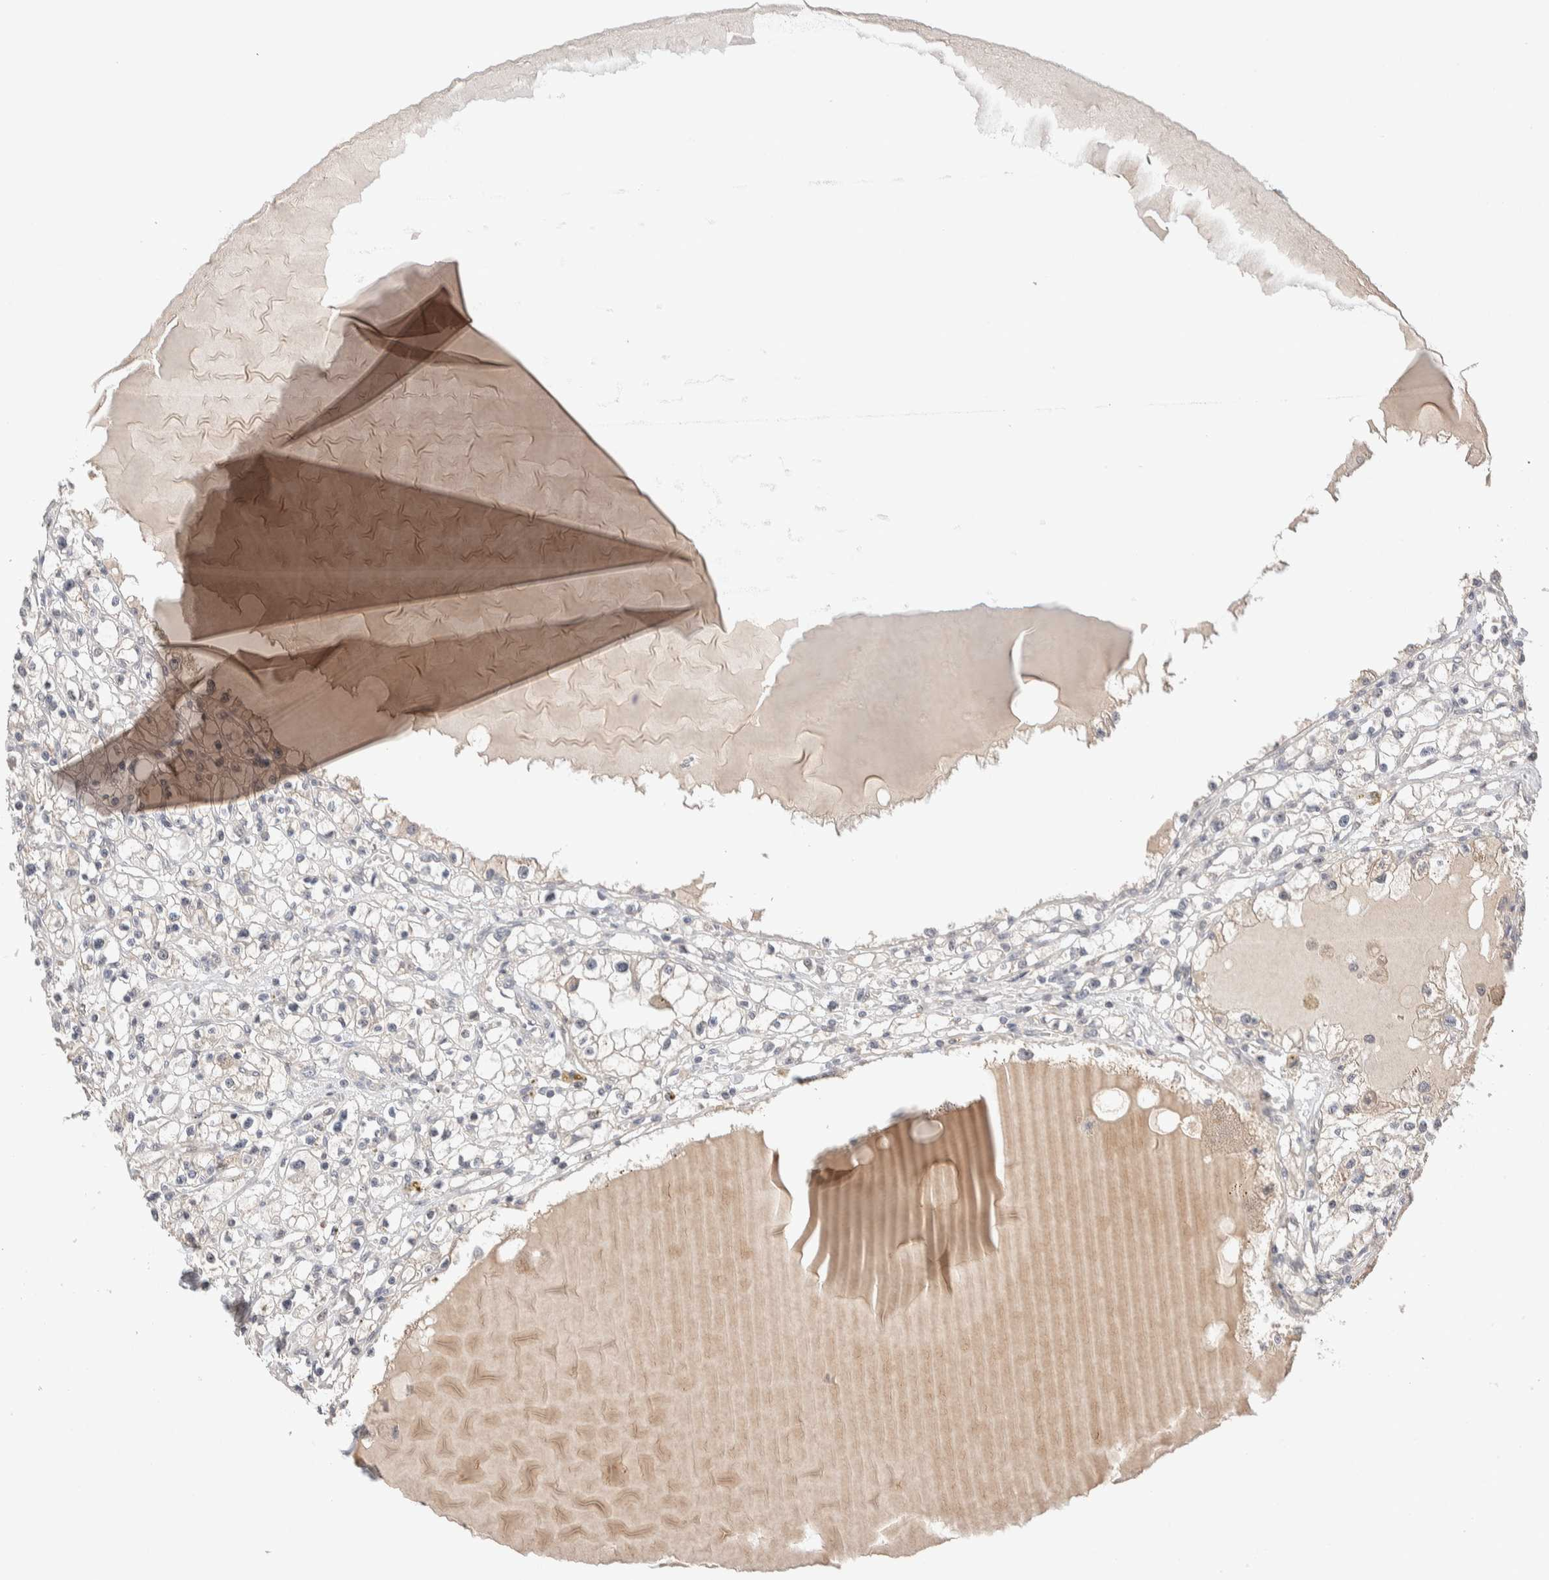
{"staining": {"intensity": "negative", "quantity": "none", "location": "none"}, "tissue": "renal cancer", "cell_type": "Tumor cells", "image_type": "cancer", "snomed": [{"axis": "morphology", "description": "Adenocarcinoma, NOS"}, {"axis": "topography", "description": "Kidney"}], "caption": "Histopathology image shows no protein staining in tumor cells of adenocarcinoma (renal) tissue. (DAB IHC, high magnification).", "gene": "PRDM15", "patient": {"sex": "male", "age": 56}}